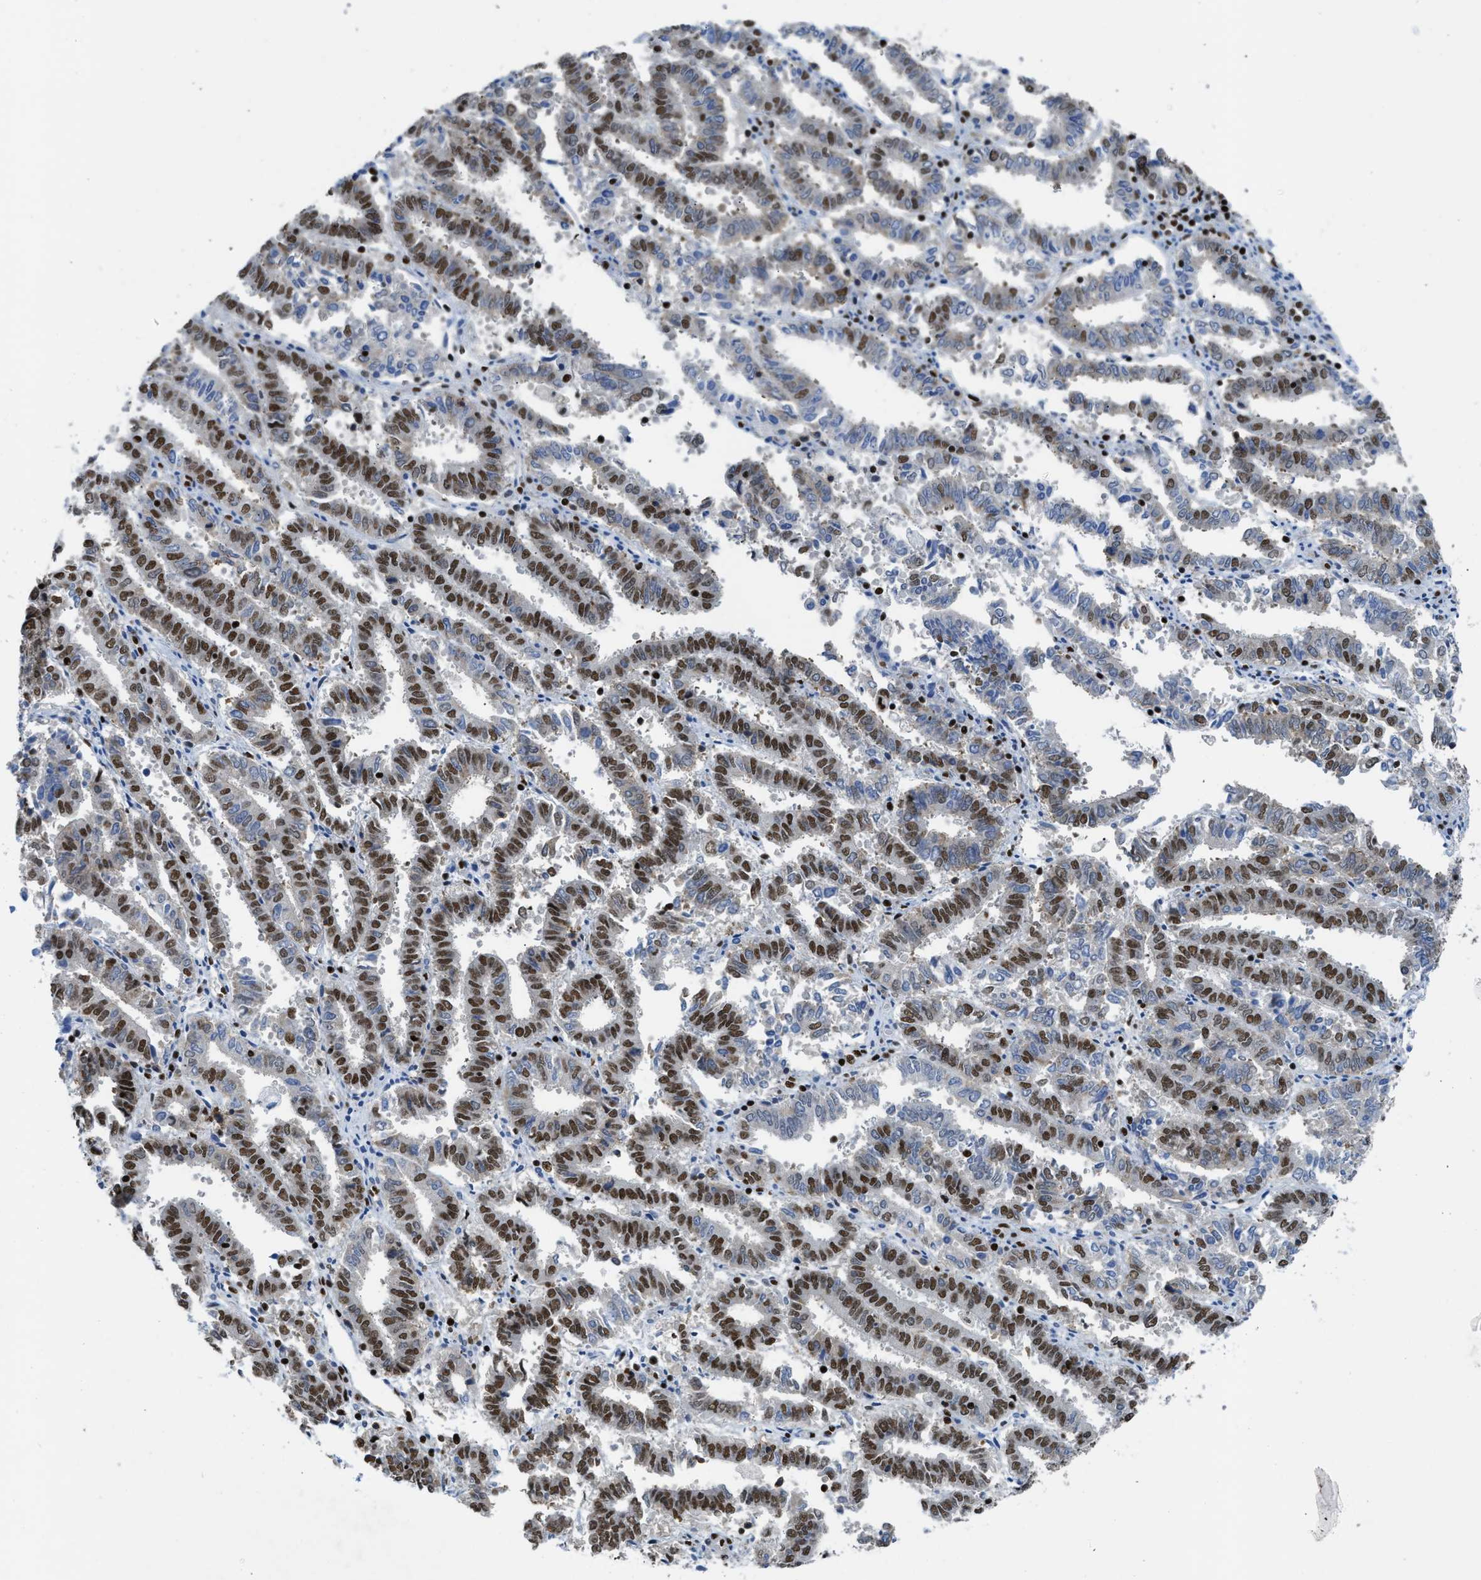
{"staining": {"intensity": "strong", "quantity": ">75%", "location": "nuclear"}, "tissue": "endometrial cancer", "cell_type": "Tumor cells", "image_type": "cancer", "snomed": [{"axis": "morphology", "description": "Adenocarcinoma, NOS"}, {"axis": "topography", "description": "Uterus"}], "caption": "Strong nuclear protein positivity is present in approximately >75% of tumor cells in adenocarcinoma (endometrial).", "gene": "SCAF4", "patient": {"sex": "female", "age": 83}}